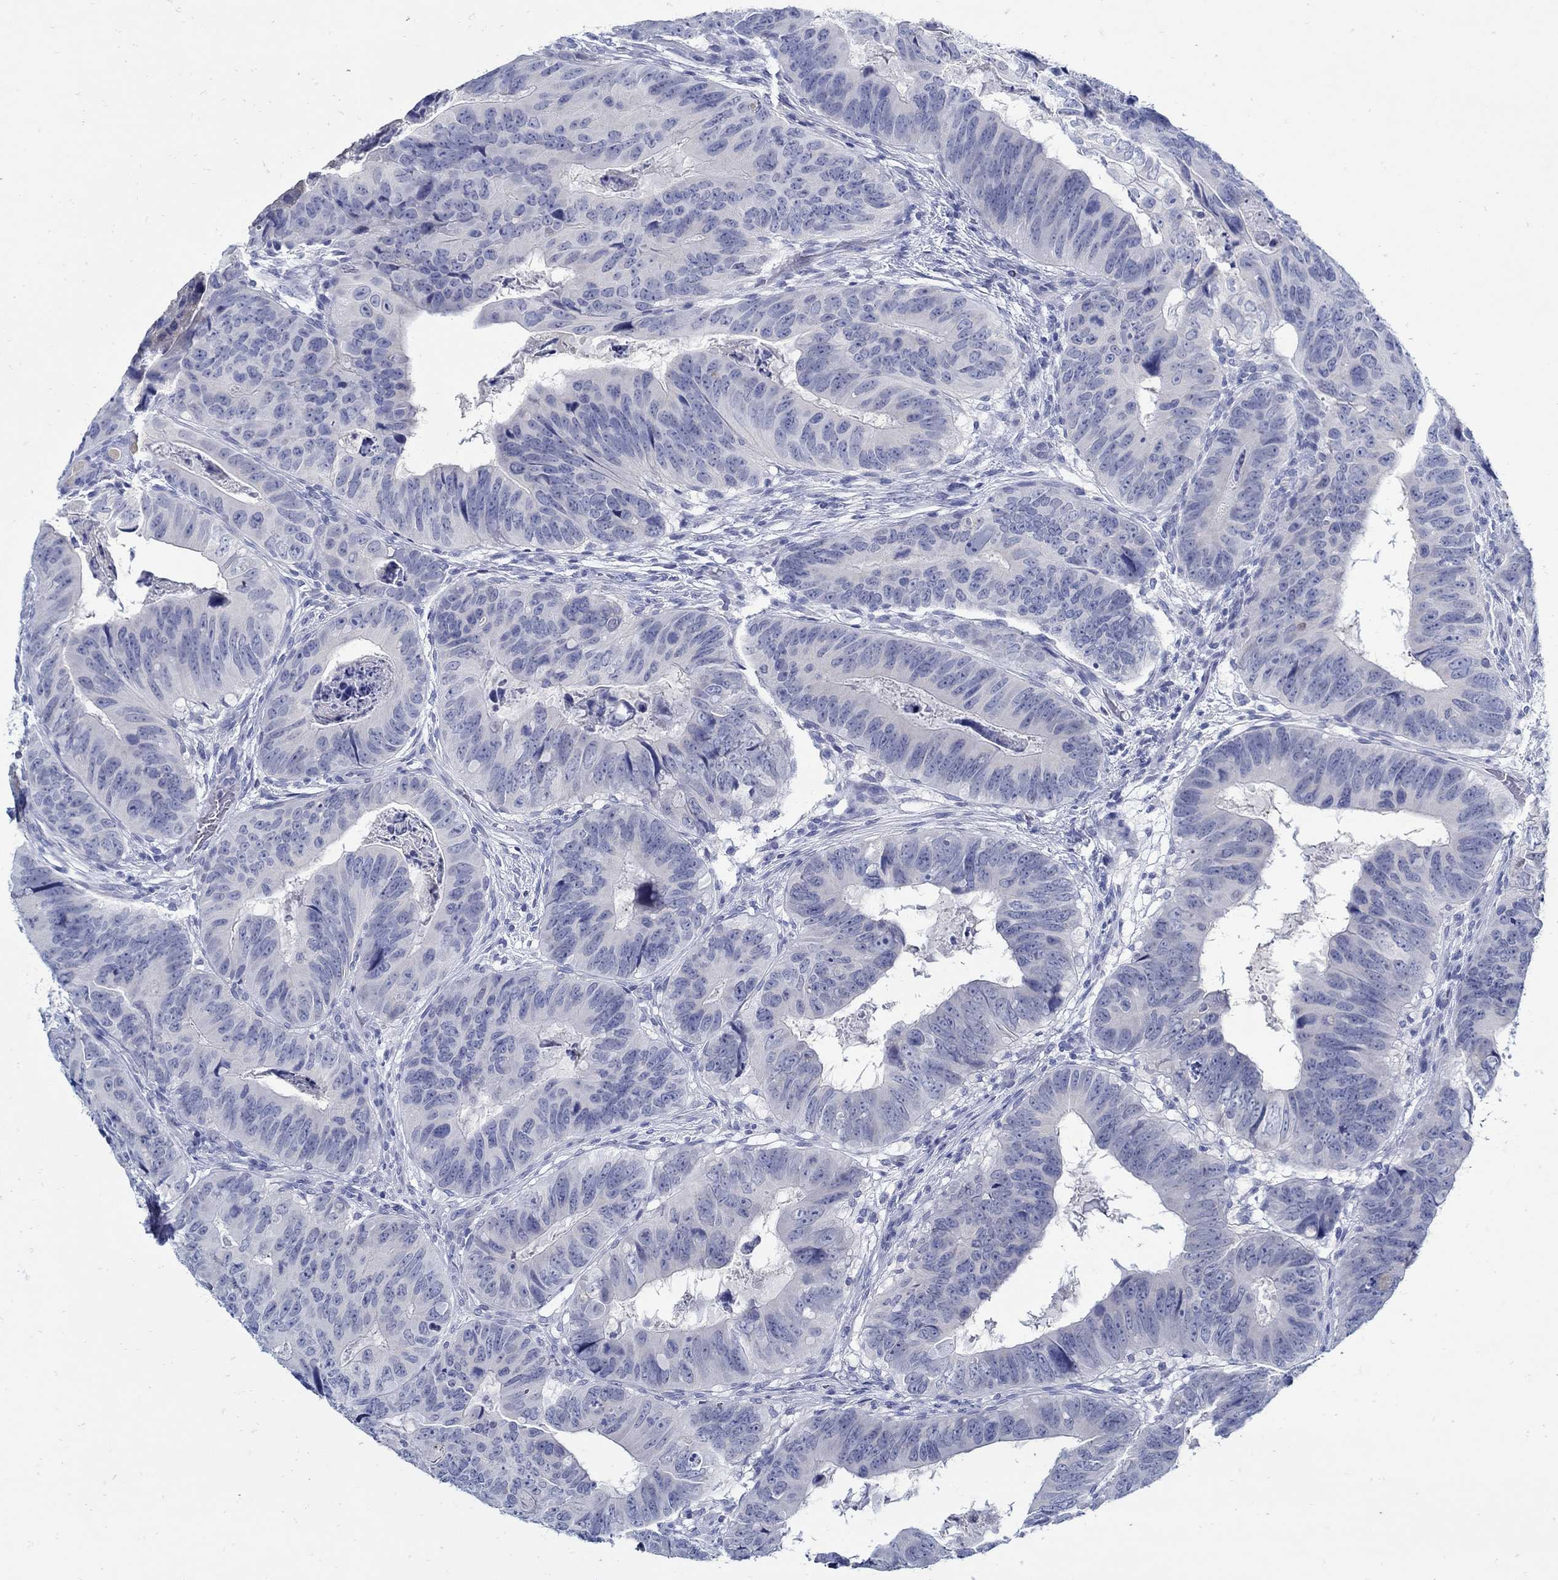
{"staining": {"intensity": "negative", "quantity": "none", "location": "none"}, "tissue": "colorectal cancer", "cell_type": "Tumor cells", "image_type": "cancer", "snomed": [{"axis": "morphology", "description": "Adenocarcinoma, NOS"}, {"axis": "topography", "description": "Colon"}], "caption": "The histopathology image reveals no staining of tumor cells in colorectal cancer.", "gene": "PAX9", "patient": {"sex": "male", "age": 79}}